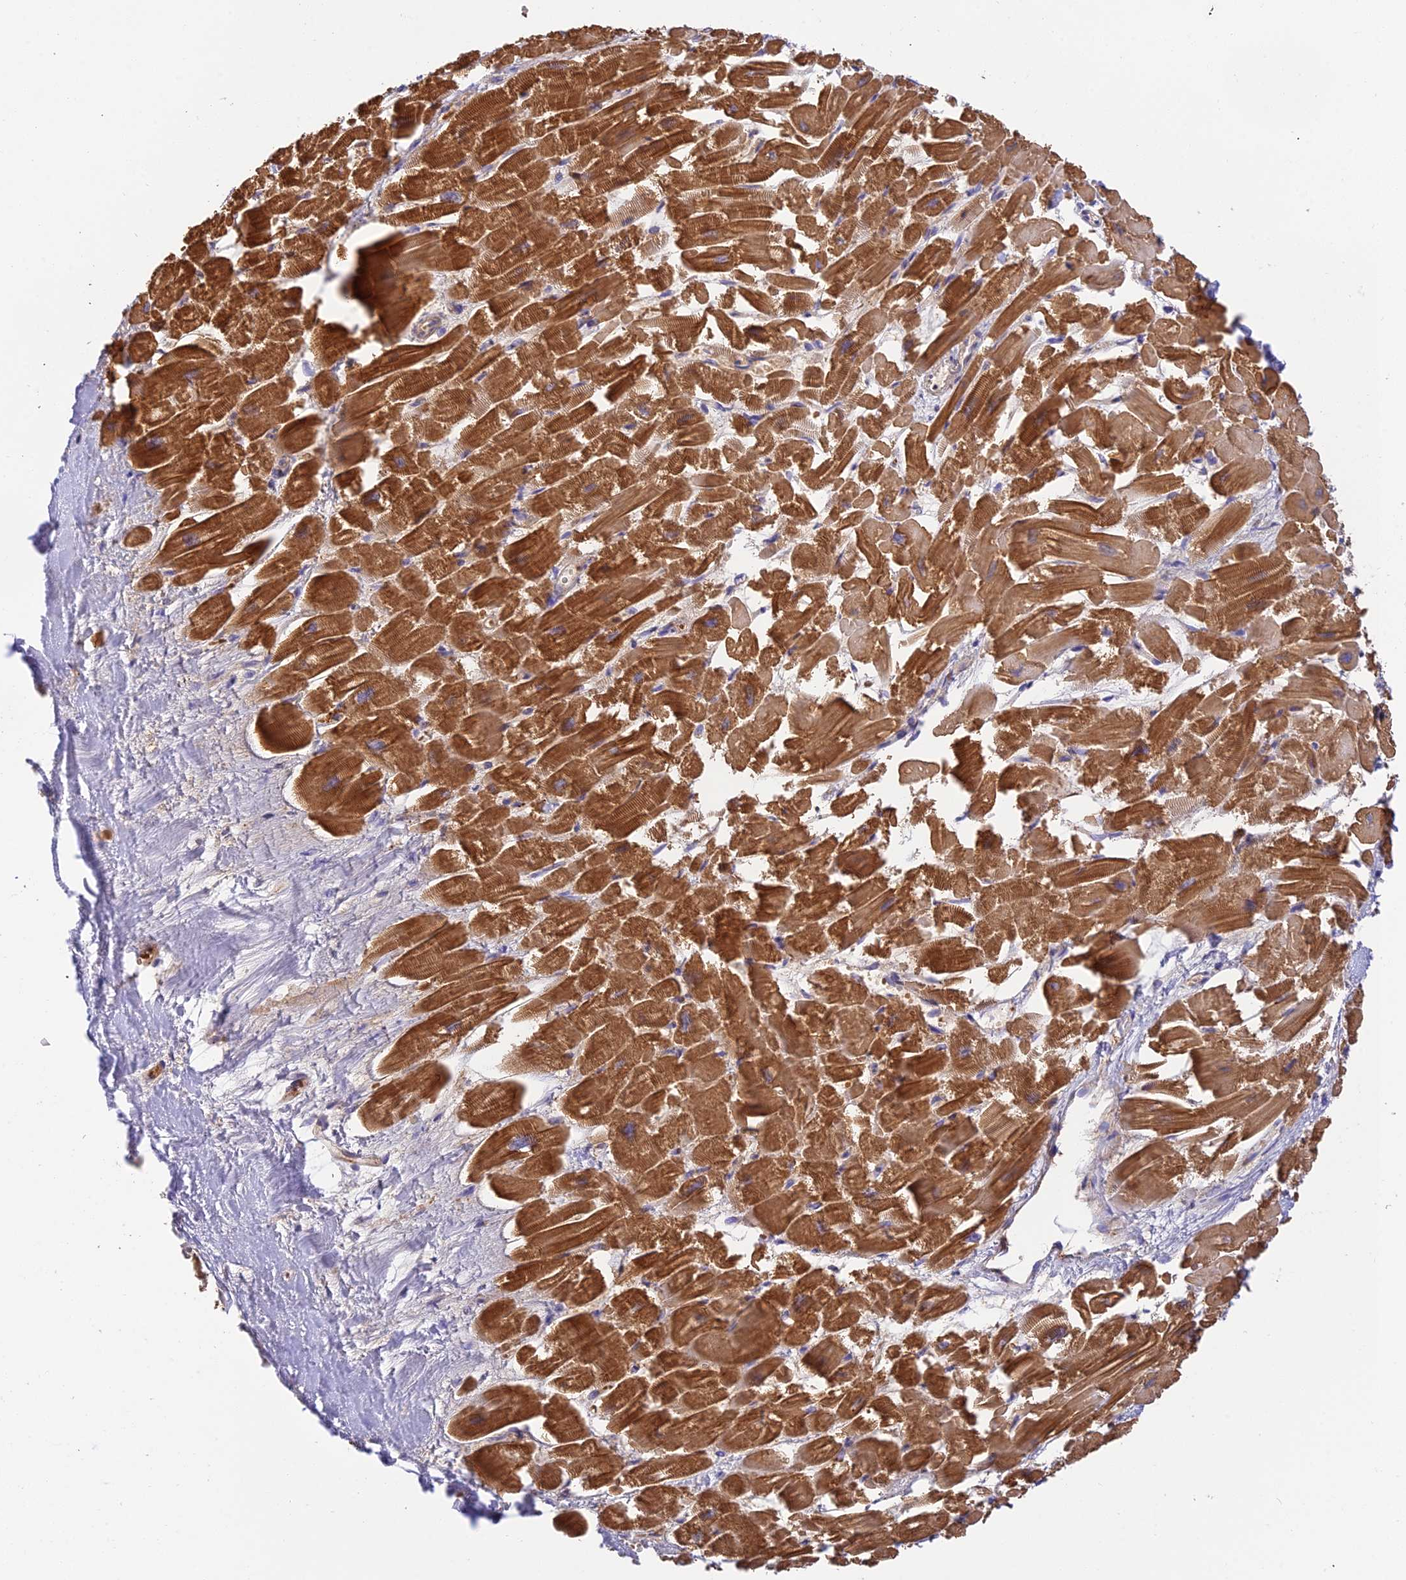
{"staining": {"intensity": "strong", "quantity": ">75%", "location": "cytoplasmic/membranous"}, "tissue": "heart muscle", "cell_type": "Cardiomyocytes", "image_type": "normal", "snomed": [{"axis": "morphology", "description": "Normal tissue, NOS"}, {"axis": "topography", "description": "Heart"}], "caption": "This histopathology image displays normal heart muscle stained with IHC to label a protein in brown. The cytoplasmic/membranous of cardiomyocytes show strong positivity for the protein. Nuclei are counter-stained blue.", "gene": "HDHD2", "patient": {"sex": "male", "age": 54}}